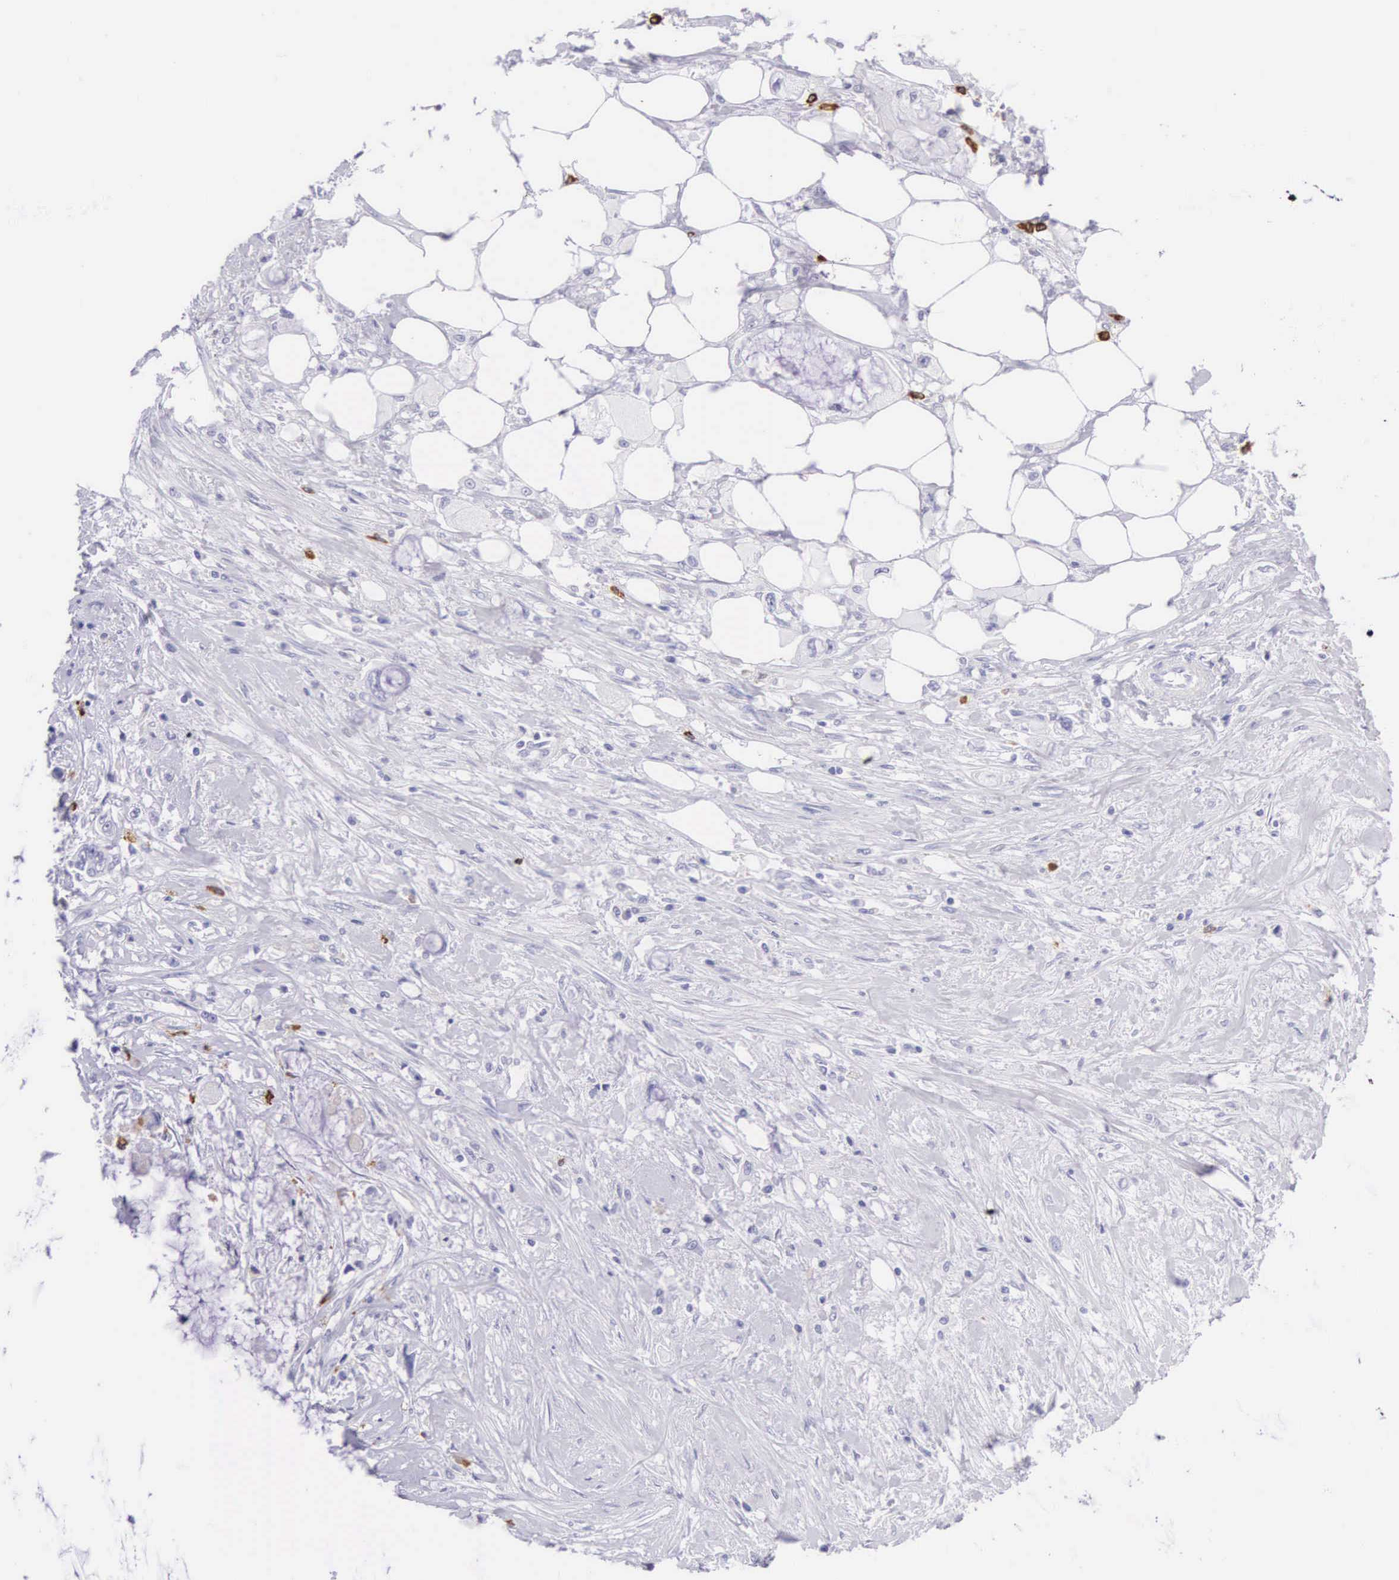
{"staining": {"intensity": "negative", "quantity": "none", "location": "none"}, "tissue": "pancreatic cancer", "cell_type": "Tumor cells", "image_type": "cancer", "snomed": [{"axis": "morphology", "description": "Adenocarcinoma, NOS"}, {"axis": "topography", "description": "Pancreas"}, {"axis": "topography", "description": "Stomach, upper"}], "caption": "Immunohistochemistry micrograph of neoplastic tissue: human pancreatic cancer (adenocarcinoma) stained with DAB reveals no significant protein expression in tumor cells.", "gene": "FCN1", "patient": {"sex": "male", "age": 77}}